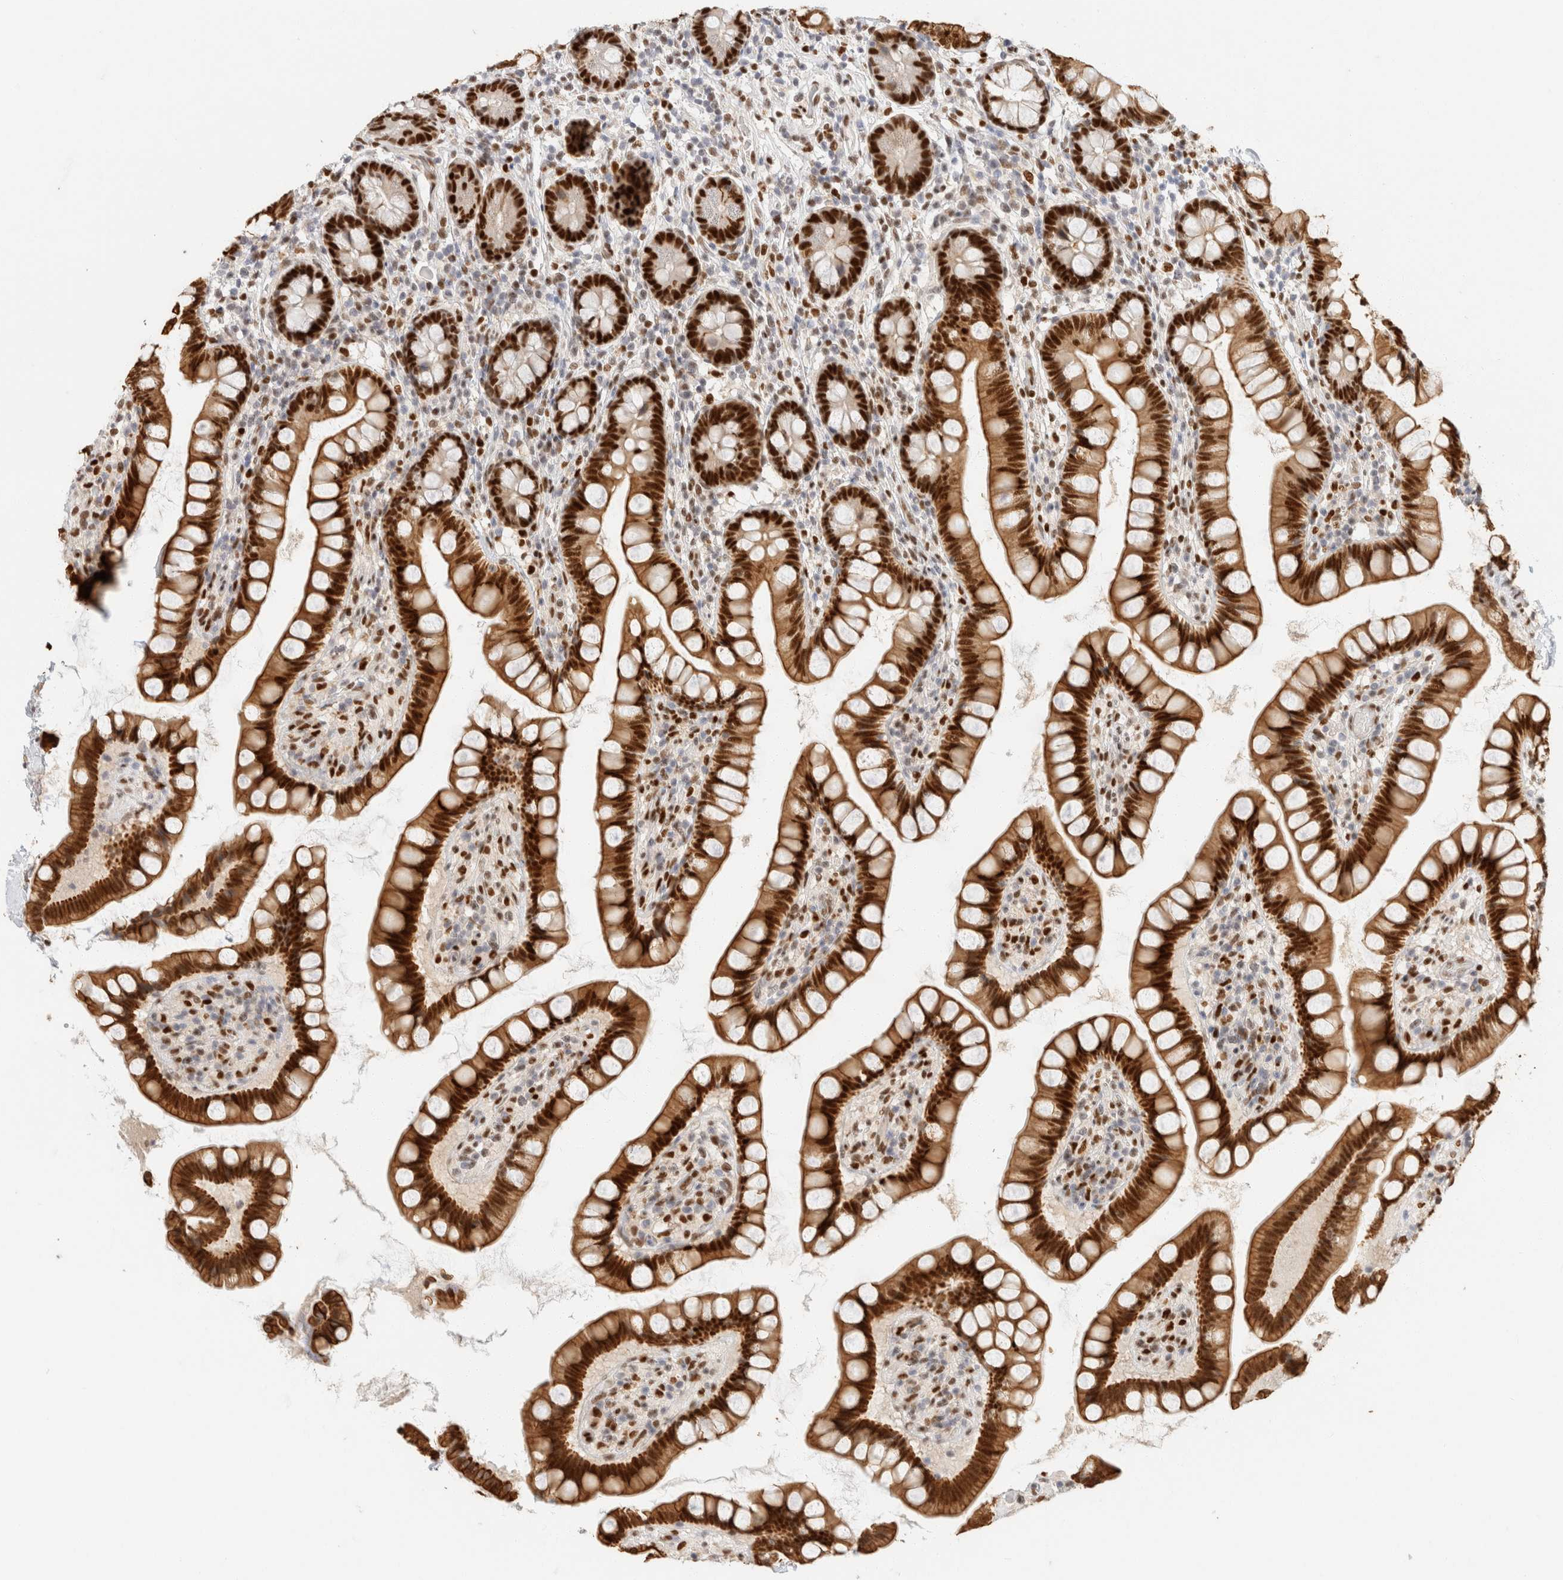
{"staining": {"intensity": "strong", "quantity": ">75%", "location": "cytoplasmic/membranous,nuclear"}, "tissue": "small intestine", "cell_type": "Glandular cells", "image_type": "normal", "snomed": [{"axis": "morphology", "description": "Normal tissue, NOS"}, {"axis": "topography", "description": "Small intestine"}], "caption": "Brown immunohistochemical staining in unremarkable human small intestine demonstrates strong cytoplasmic/membranous,nuclear positivity in about >75% of glandular cells.", "gene": "ZNF768", "patient": {"sex": "female", "age": 84}}